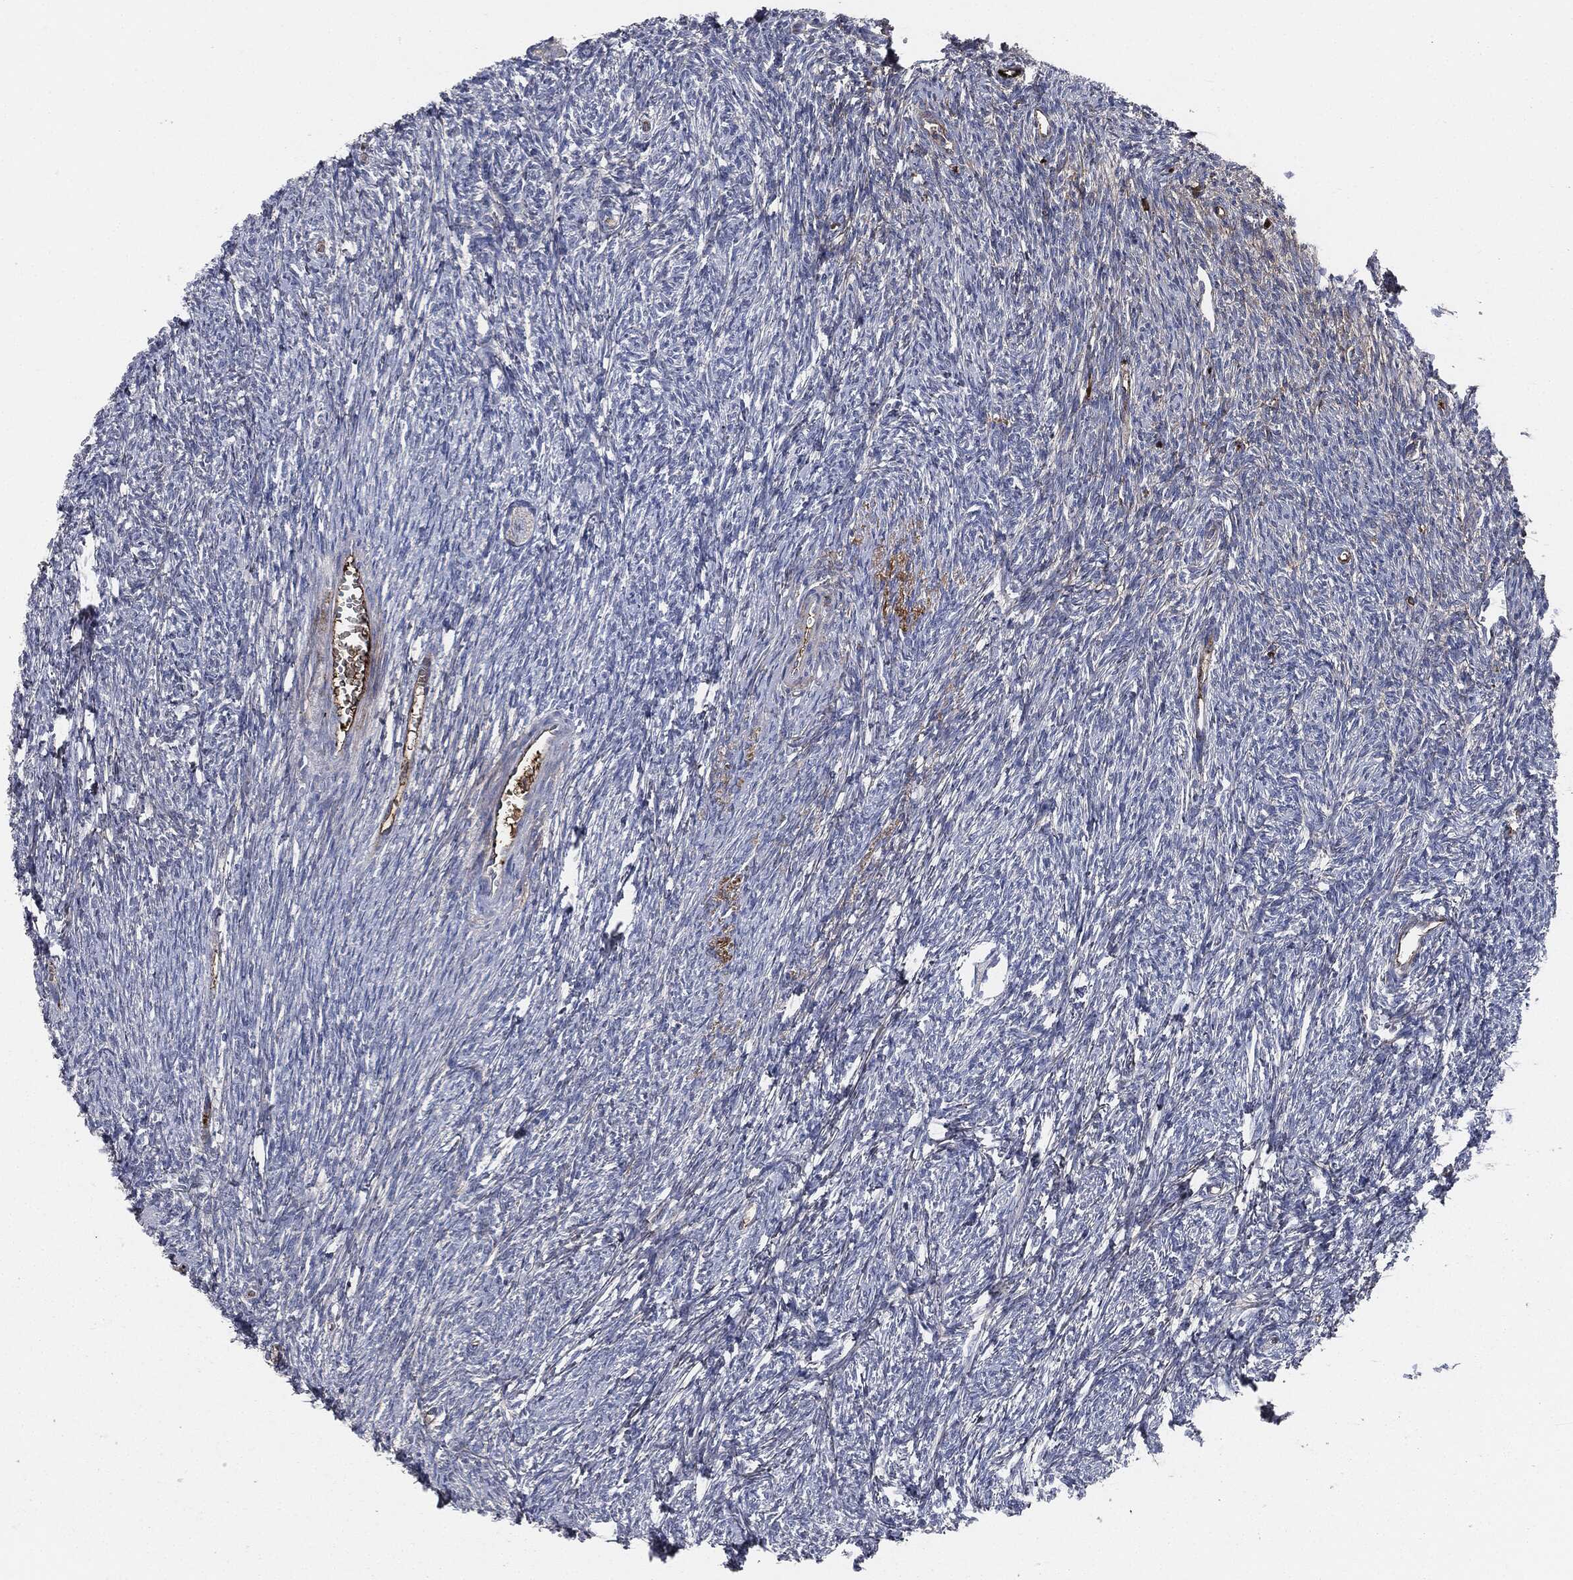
{"staining": {"intensity": "negative", "quantity": "none", "location": "none"}, "tissue": "ovary", "cell_type": "Follicle cells", "image_type": "normal", "snomed": [{"axis": "morphology", "description": "Normal tissue, NOS"}, {"axis": "topography", "description": "Fallopian tube"}, {"axis": "topography", "description": "Ovary"}], "caption": "Immunohistochemistry (IHC) of unremarkable ovary exhibits no expression in follicle cells.", "gene": "APOB", "patient": {"sex": "female", "age": 33}}